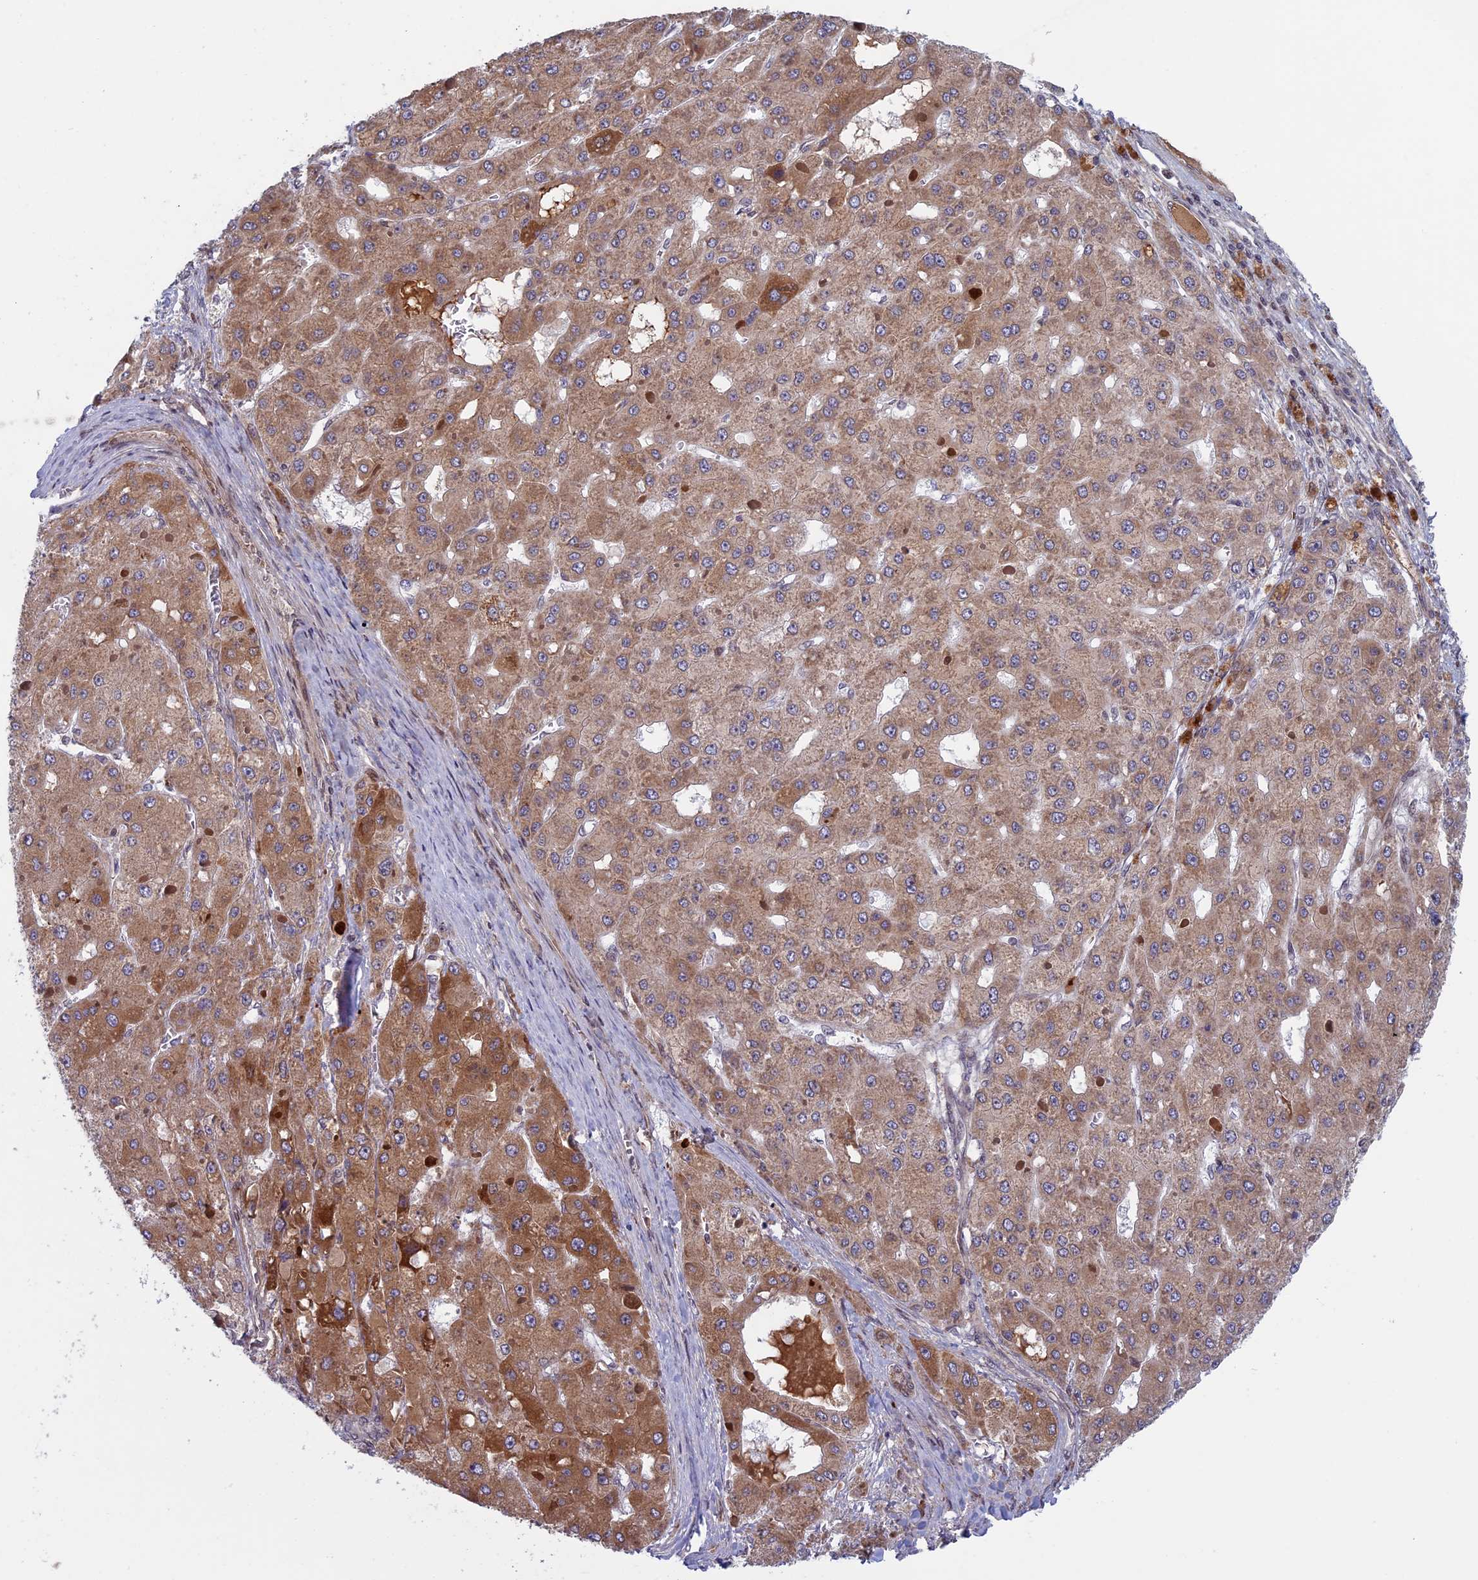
{"staining": {"intensity": "moderate", "quantity": "25%-75%", "location": "cytoplasmic/membranous"}, "tissue": "liver cancer", "cell_type": "Tumor cells", "image_type": "cancer", "snomed": [{"axis": "morphology", "description": "Carcinoma, Hepatocellular, NOS"}, {"axis": "topography", "description": "Liver"}], "caption": "Approximately 25%-75% of tumor cells in human liver cancer (hepatocellular carcinoma) reveal moderate cytoplasmic/membranous protein staining as visualized by brown immunohistochemical staining.", "gene": "FADS1", "patient": {"sex": "female", "age": 73}}